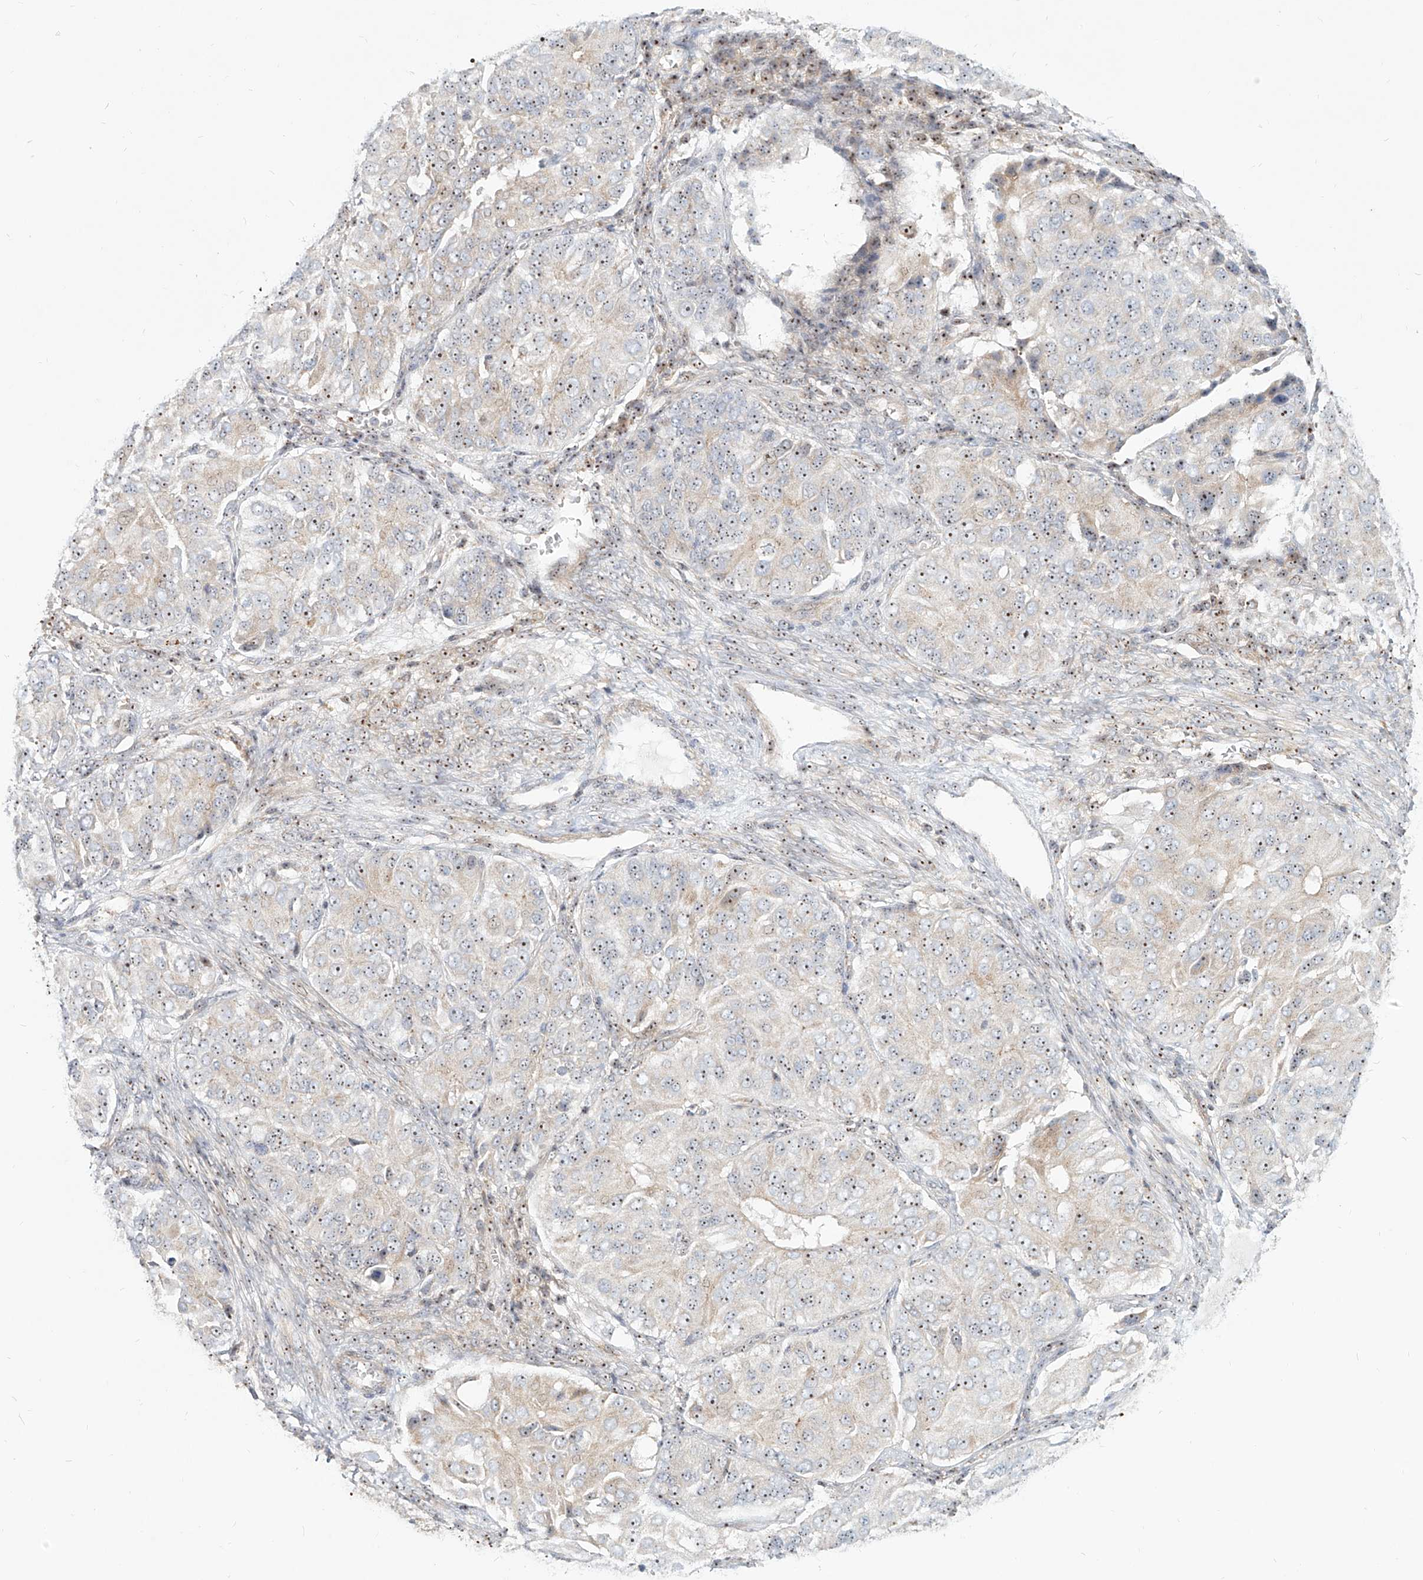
{"staining": {"intensity": "moderate", "quantity": ">75%", "location": "nuclear"}, "tissue": "ovarian cancer", "cell_type": "Tumor cells", "image_type": "cancer", "snomed": [{"axis": "morphology", "description": "Carcinoma, endometroid"}, {"axis": "topography", "description": "Ovary"}], "caption": "Moderate nuclear protein positivity is appreciated in about >75% of tumor cells in ovarian endometroid carcinoma. The staining was performed using DAB (3,3'-diaminobenzidine), with brown indicating positive protein expression. Nuclei are stained blue with hematoxylin.", "gene": "BYSL", "patient": {"sex": "female", "age": 51}}